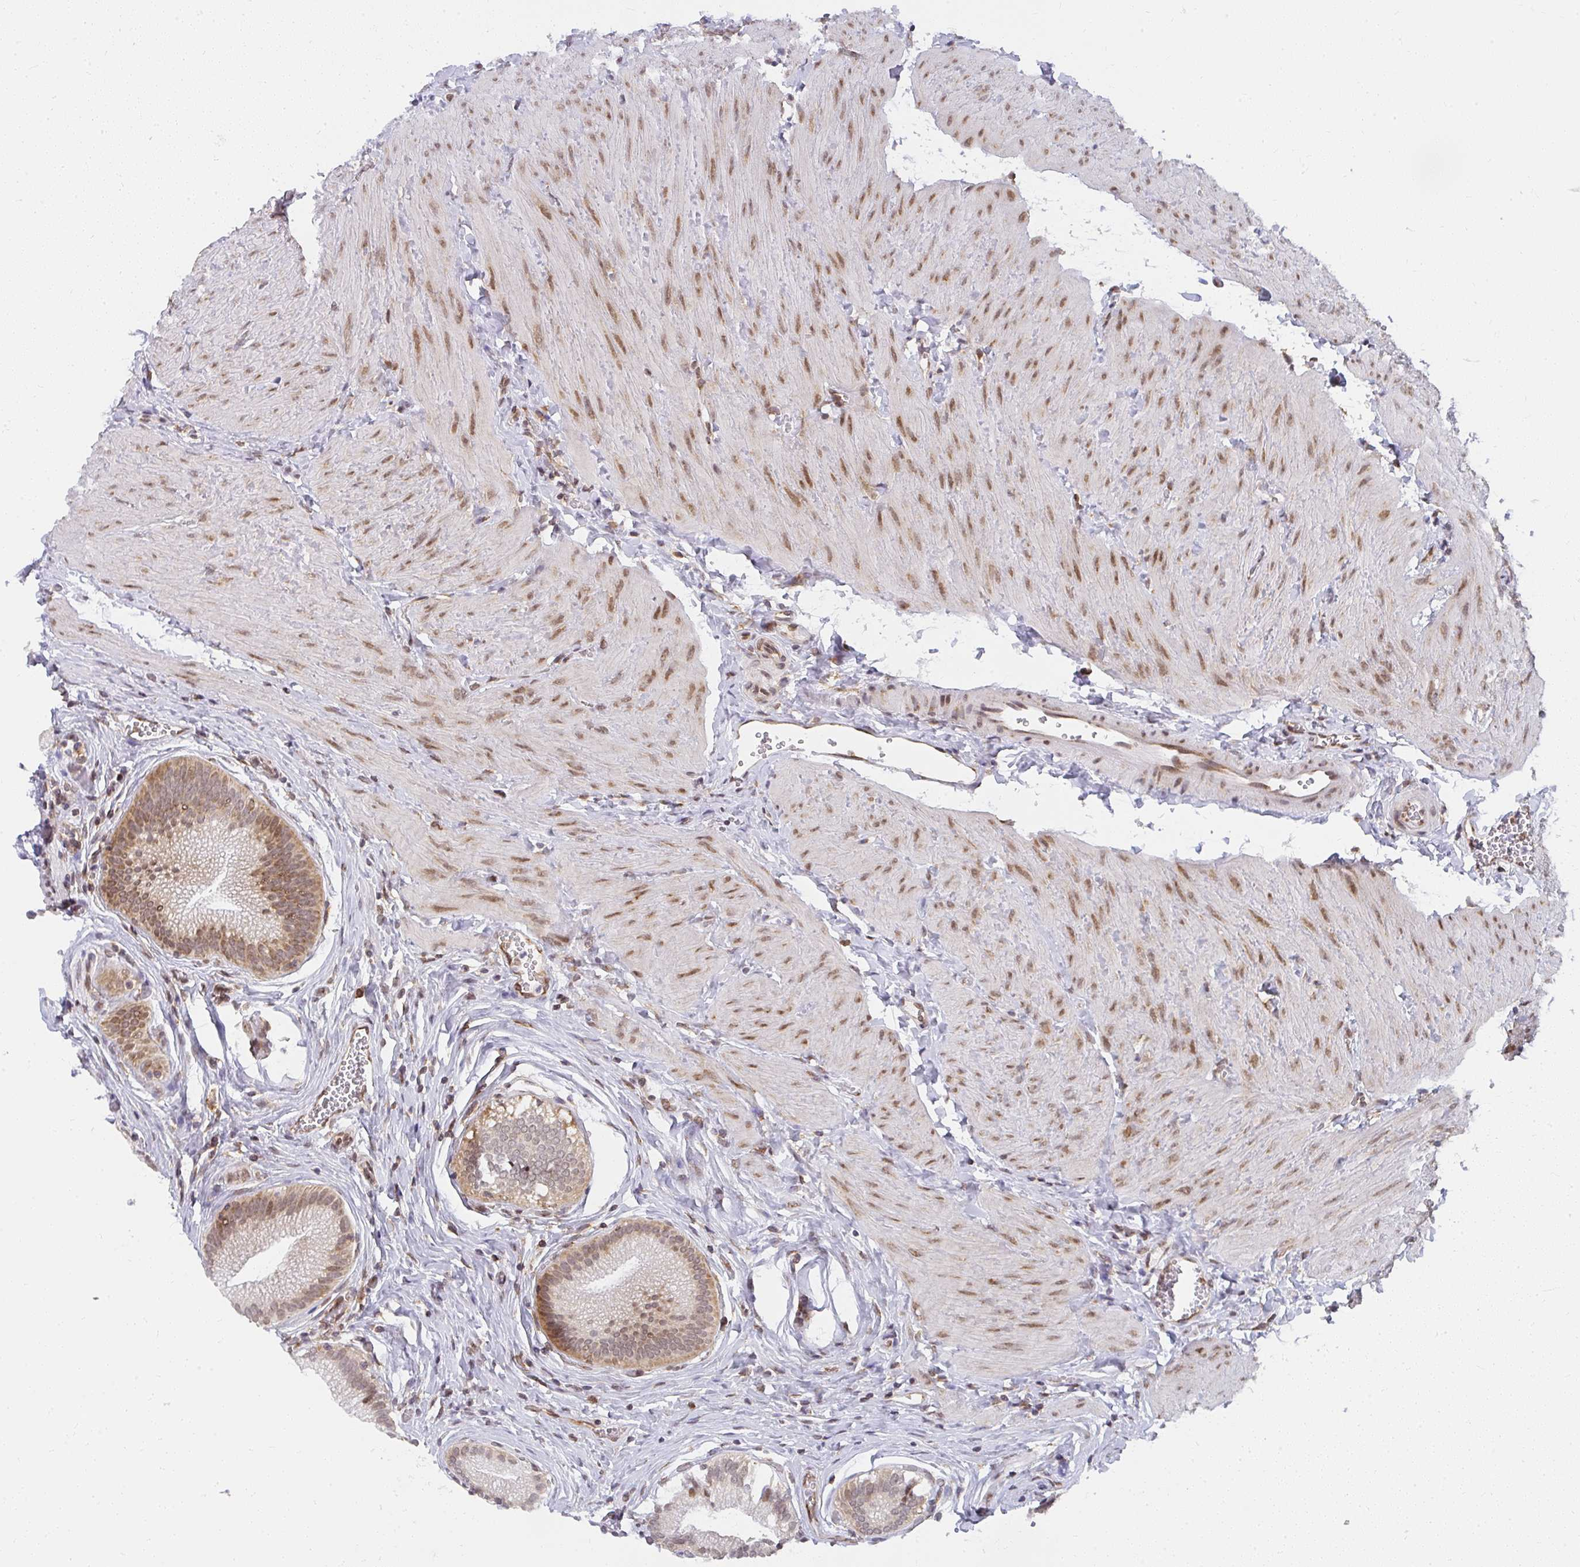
{"staining": {"intensity": "moderate", "quantity": ">75%", "location": "cytoplasmic/membranous,nuclear"}, "tissue": "gallbladder", "cell_type": "Glandular cells", "image_type": "normal", "snomed": [{"axis": "morphology", "description": "Normal tissue, NOS"}, {"axis": "topography", "description": "Gallbladder"}, {"axis": "topography", "description": "Peripheral nerve tissue"}], "caption": "This micrograph shows immunohistochemistry staining of unremarkable human gallbladder, with medium moderate cytoplasmic/membranous,nuclear expression in approximately >75% of glandular cells.", "gene": "SYNCRIP", "patient": {"sex": "male", "age": 17}}